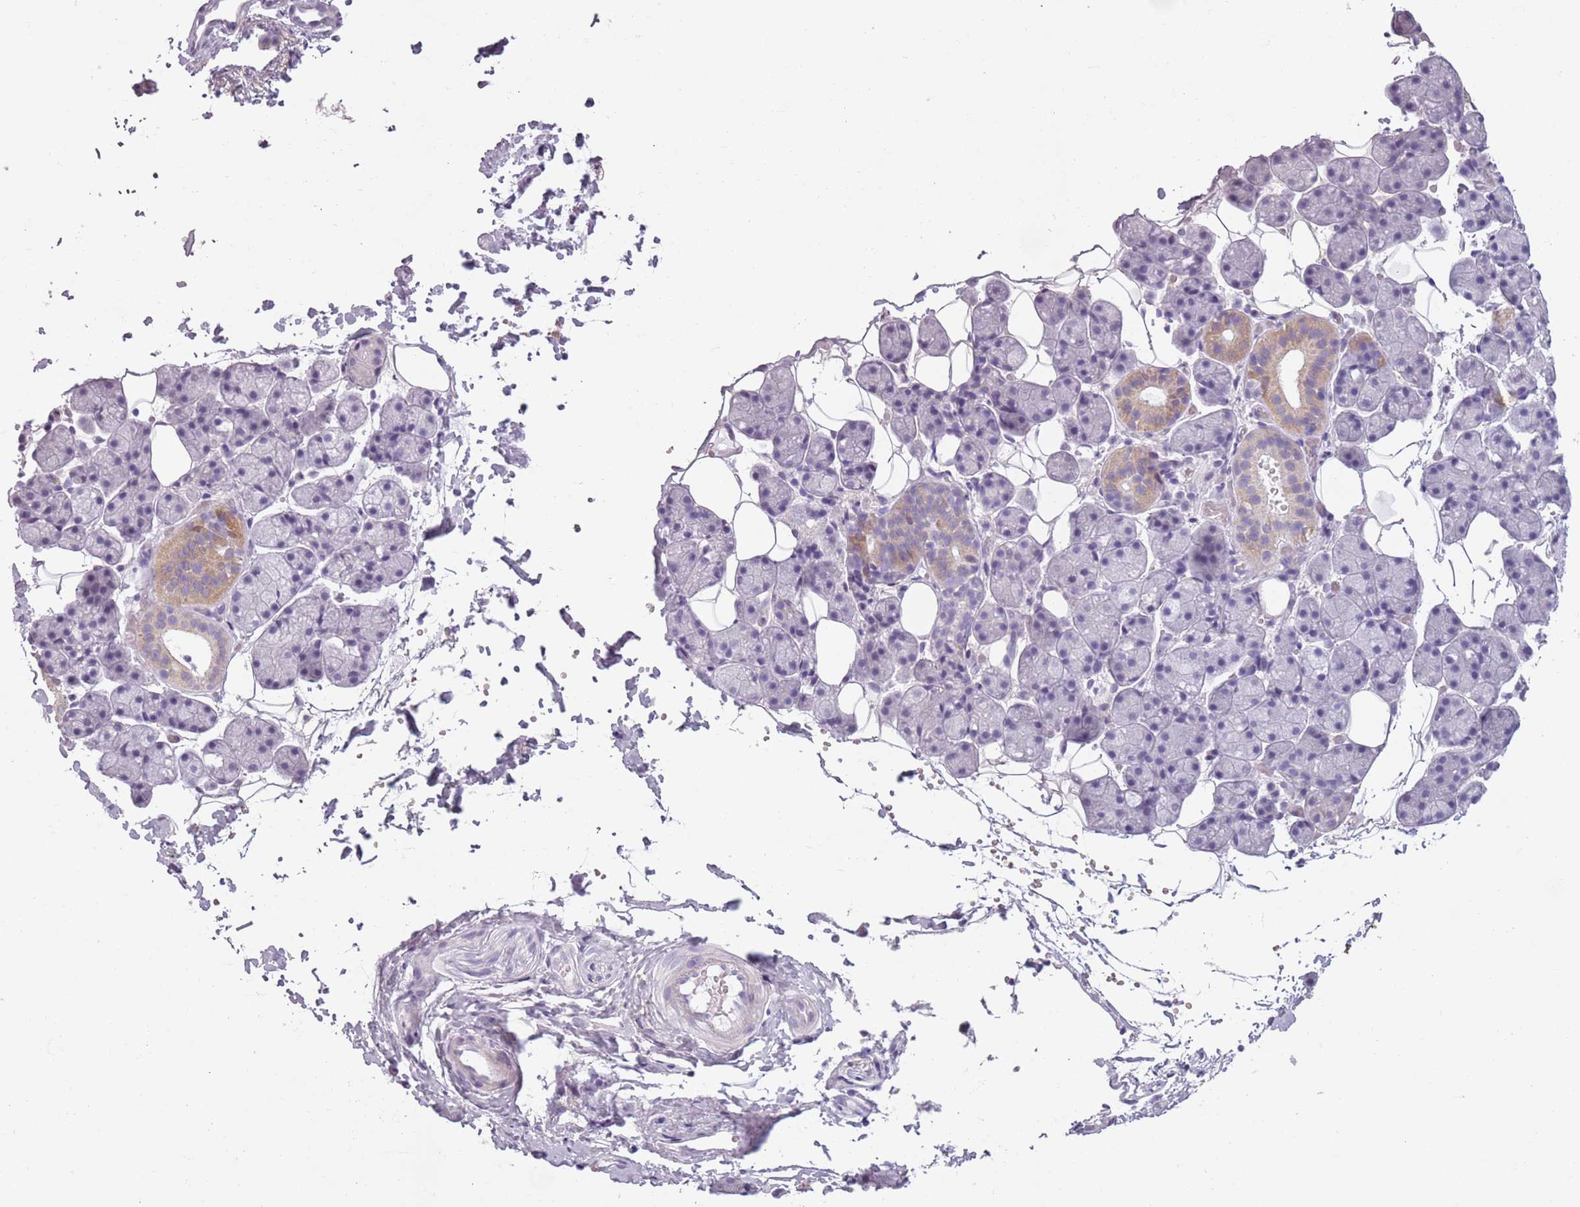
{"staining": {"intensity": "weak", "quantity": "<25%", "location": "cytoplasmic/membranous"}, "tissue": "salivary gland", "cell_type": "Glandular cells", "image_type": "normal", "snomed": [{"axis": "morphology", "description": "Normal tissue, NOS"}, {"axis": "topography", "description": "Salivary gland"}], "caption": "High power microscopy photomicrograph of an immunohistochemistry image of unremarkable salivary gland, revealing no significant staining in glandular cells.", "gene": "MEGF8", "patient": {"sex": "female", "age": 33}}